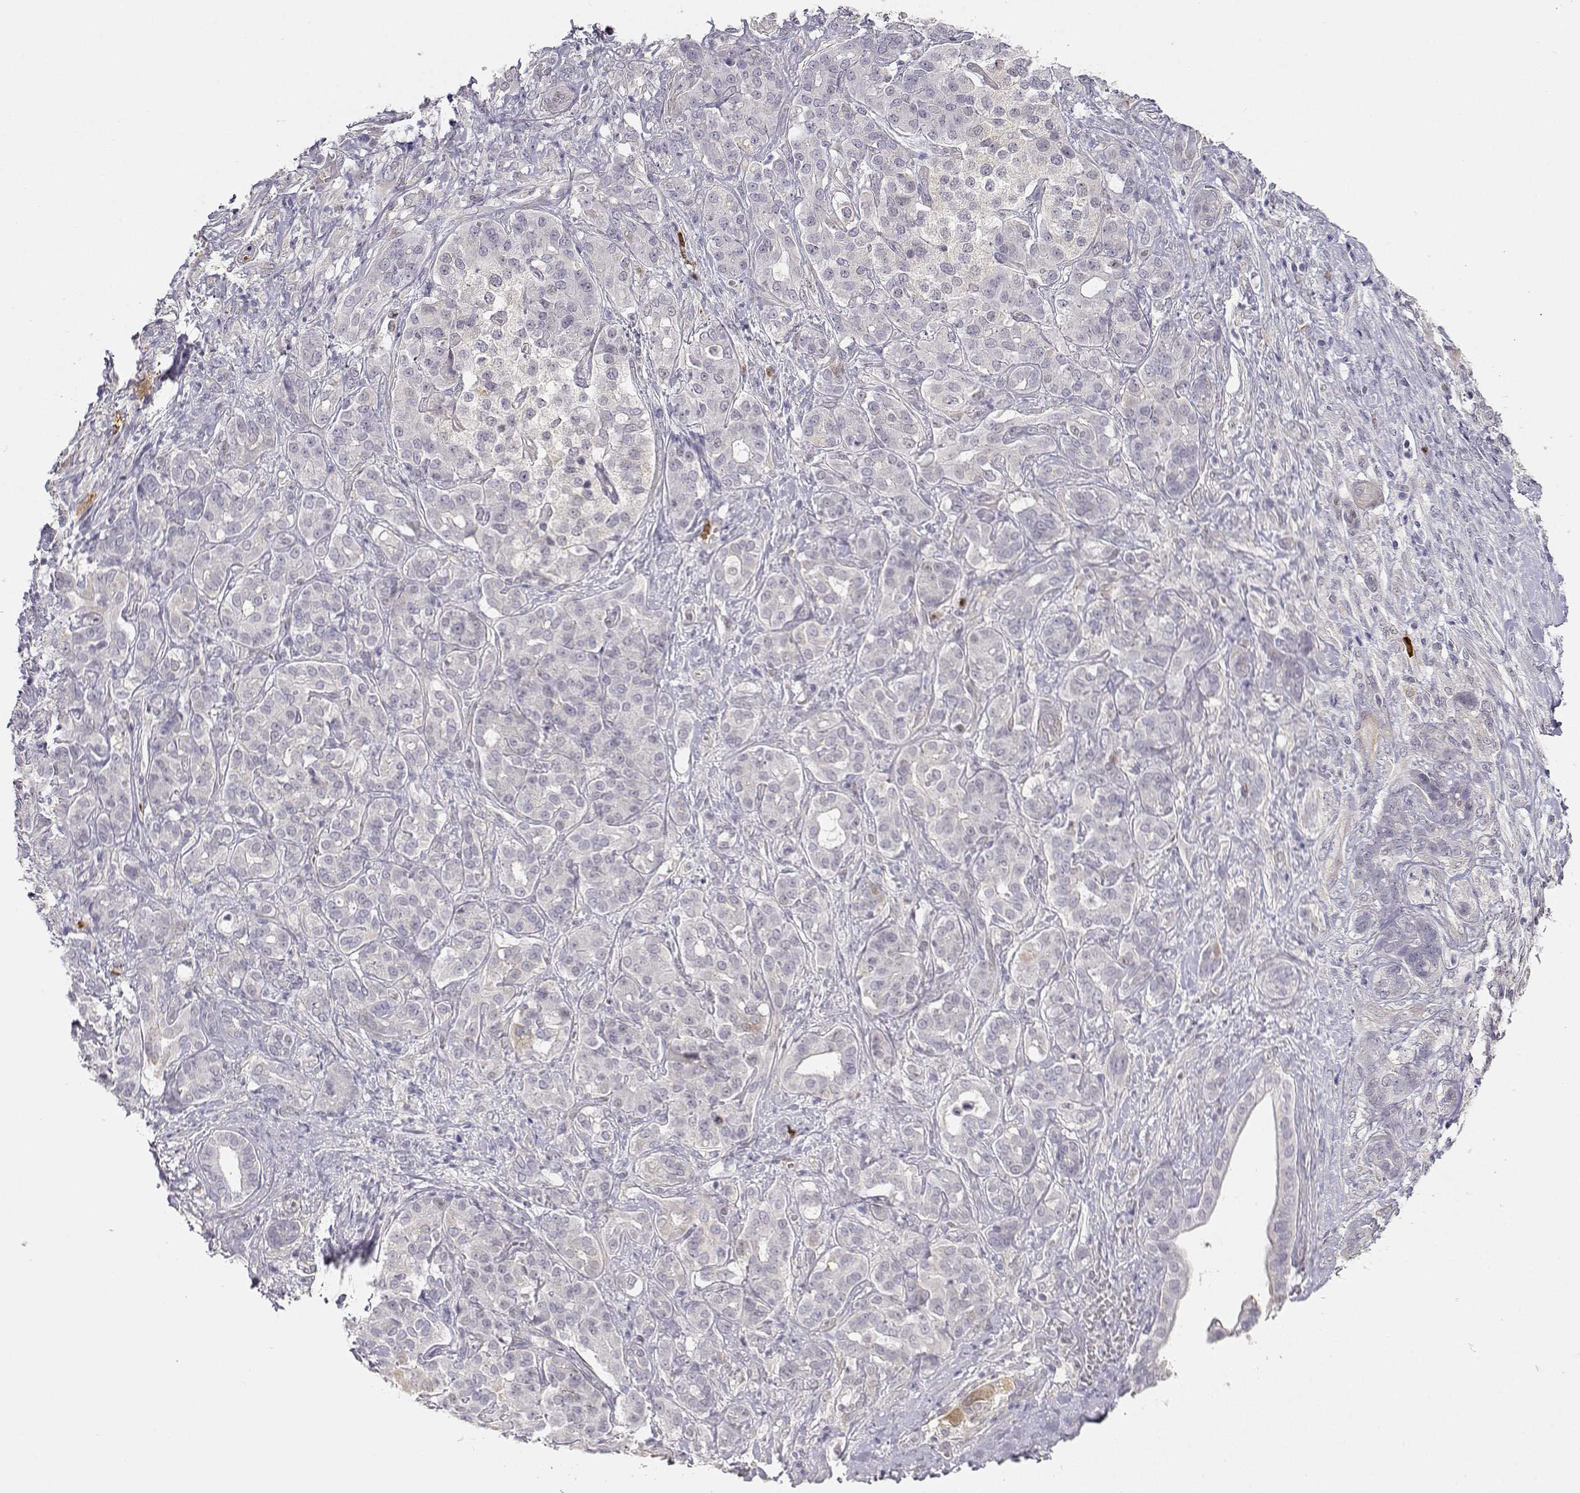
{"staining": {"intensity": "negative", "quantity": "none", "location": "none"}, "tissue": "pancreatic cancer", "cell_type": "Tumor cells", "image_type": "cancer", "snomed": [{"axis": "morphology", "description": "Normal tissue, NOS"}, {"axis": "morphology", "description": "Inflammation, NOS"}, {"axis": "morphology", "description": "Adenocarcinoma, NOS"}, {"axis": "topography", "description": "Pancreas"}], "caption": "Immunohistochemical staining of pancreatic cancer exhibits no significant staining in tumor cells.", "gene": "EAF2", "patient": {"sex": "male", "age": 57}}